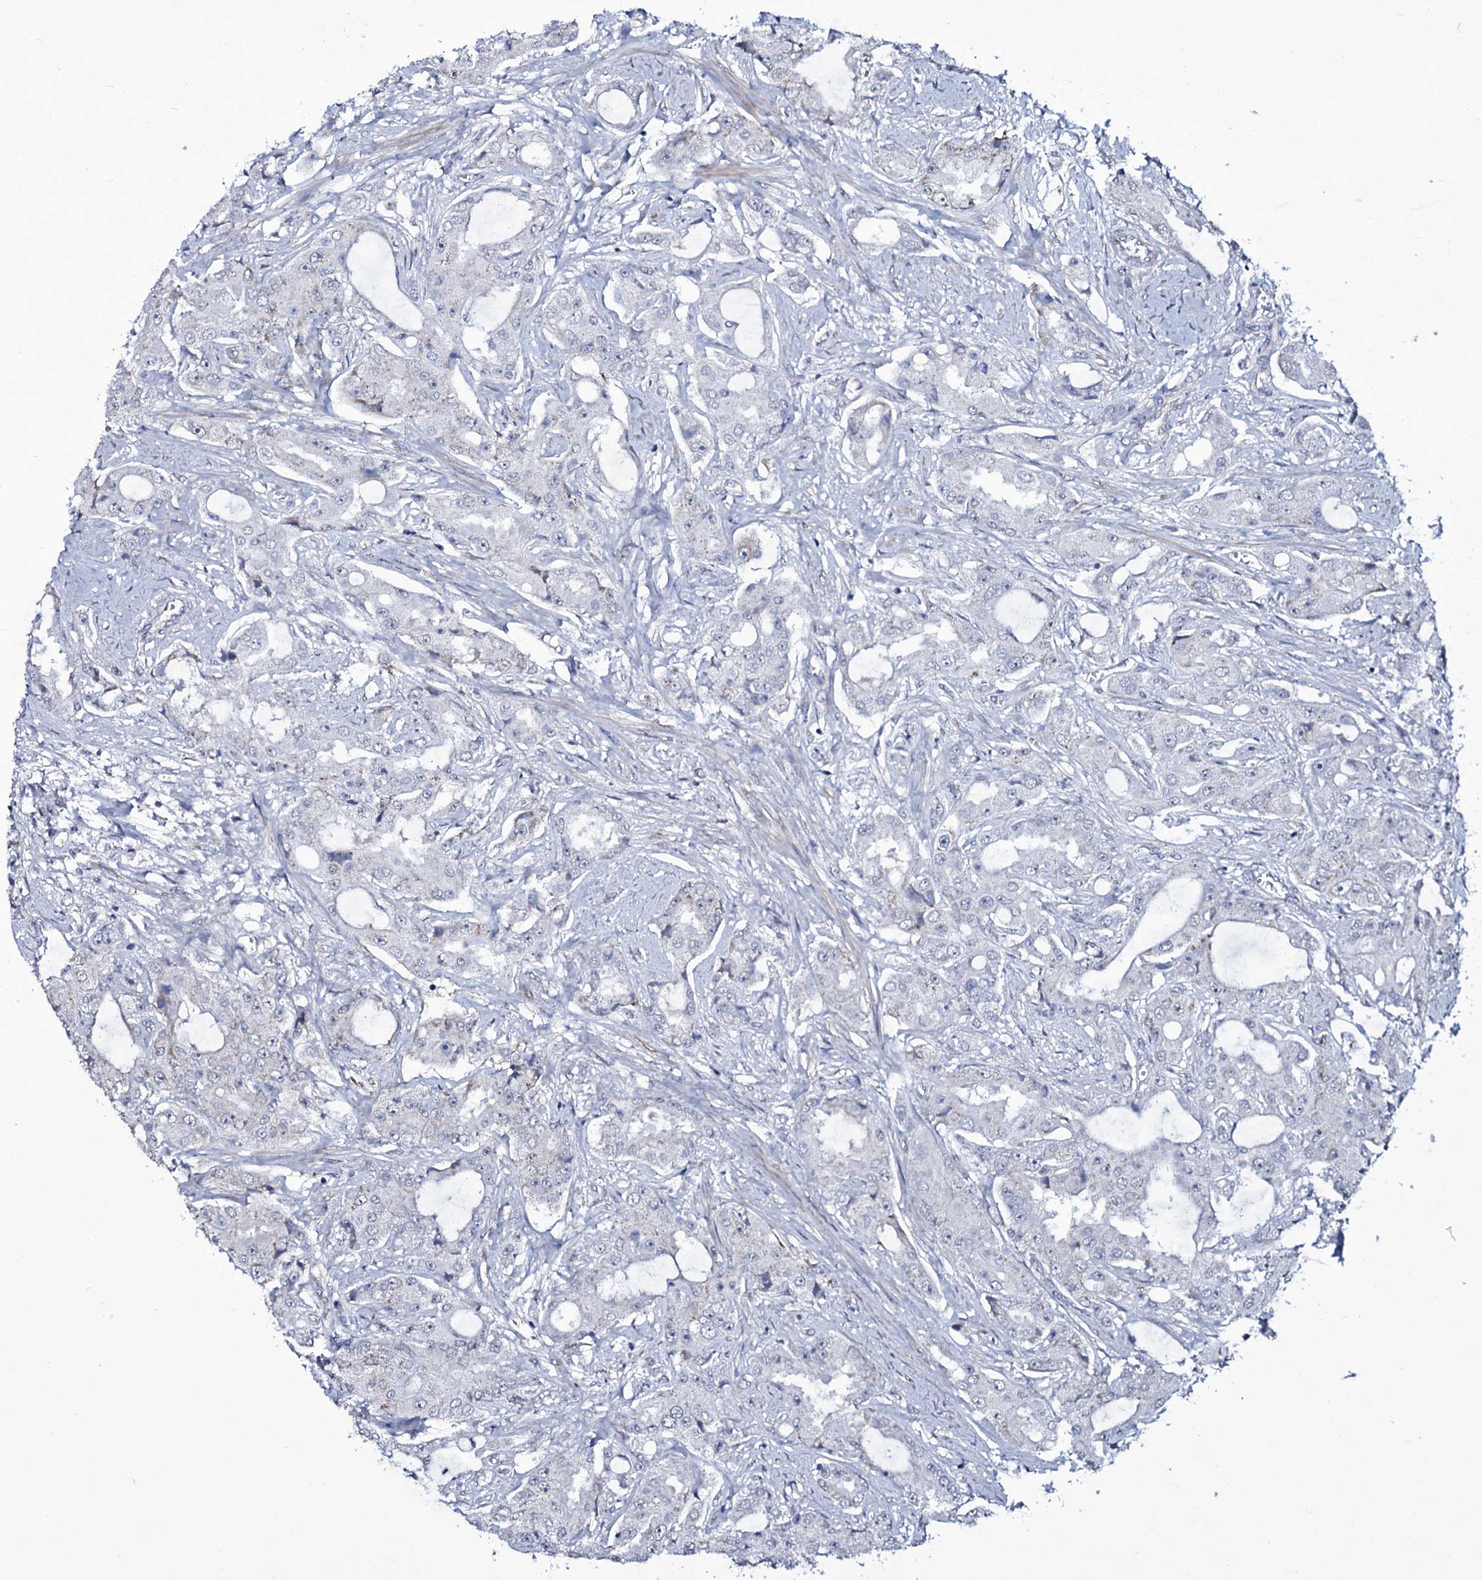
{"staining": {"intensity": "weak", "quantity": "<25%", "location": "cytoplasmic/membranous"}, "tissue": "prostate cancer", "cell_type": "Tumor cells", "image_type": "cancer", "snomed": [{"axis": "morphology", "description": "Adenocarcinoma, High grade"}, {"axis": "topography", "description": "Prostate"}], "caption": "A micrograph of high-grade adenocarcinoma (prostate) stained for a protein shows no brown staining in tumor cells. Nuclei are stained in blue.", "gene": "WIPF3", "patient": {"sex": "male", "age": 73}}